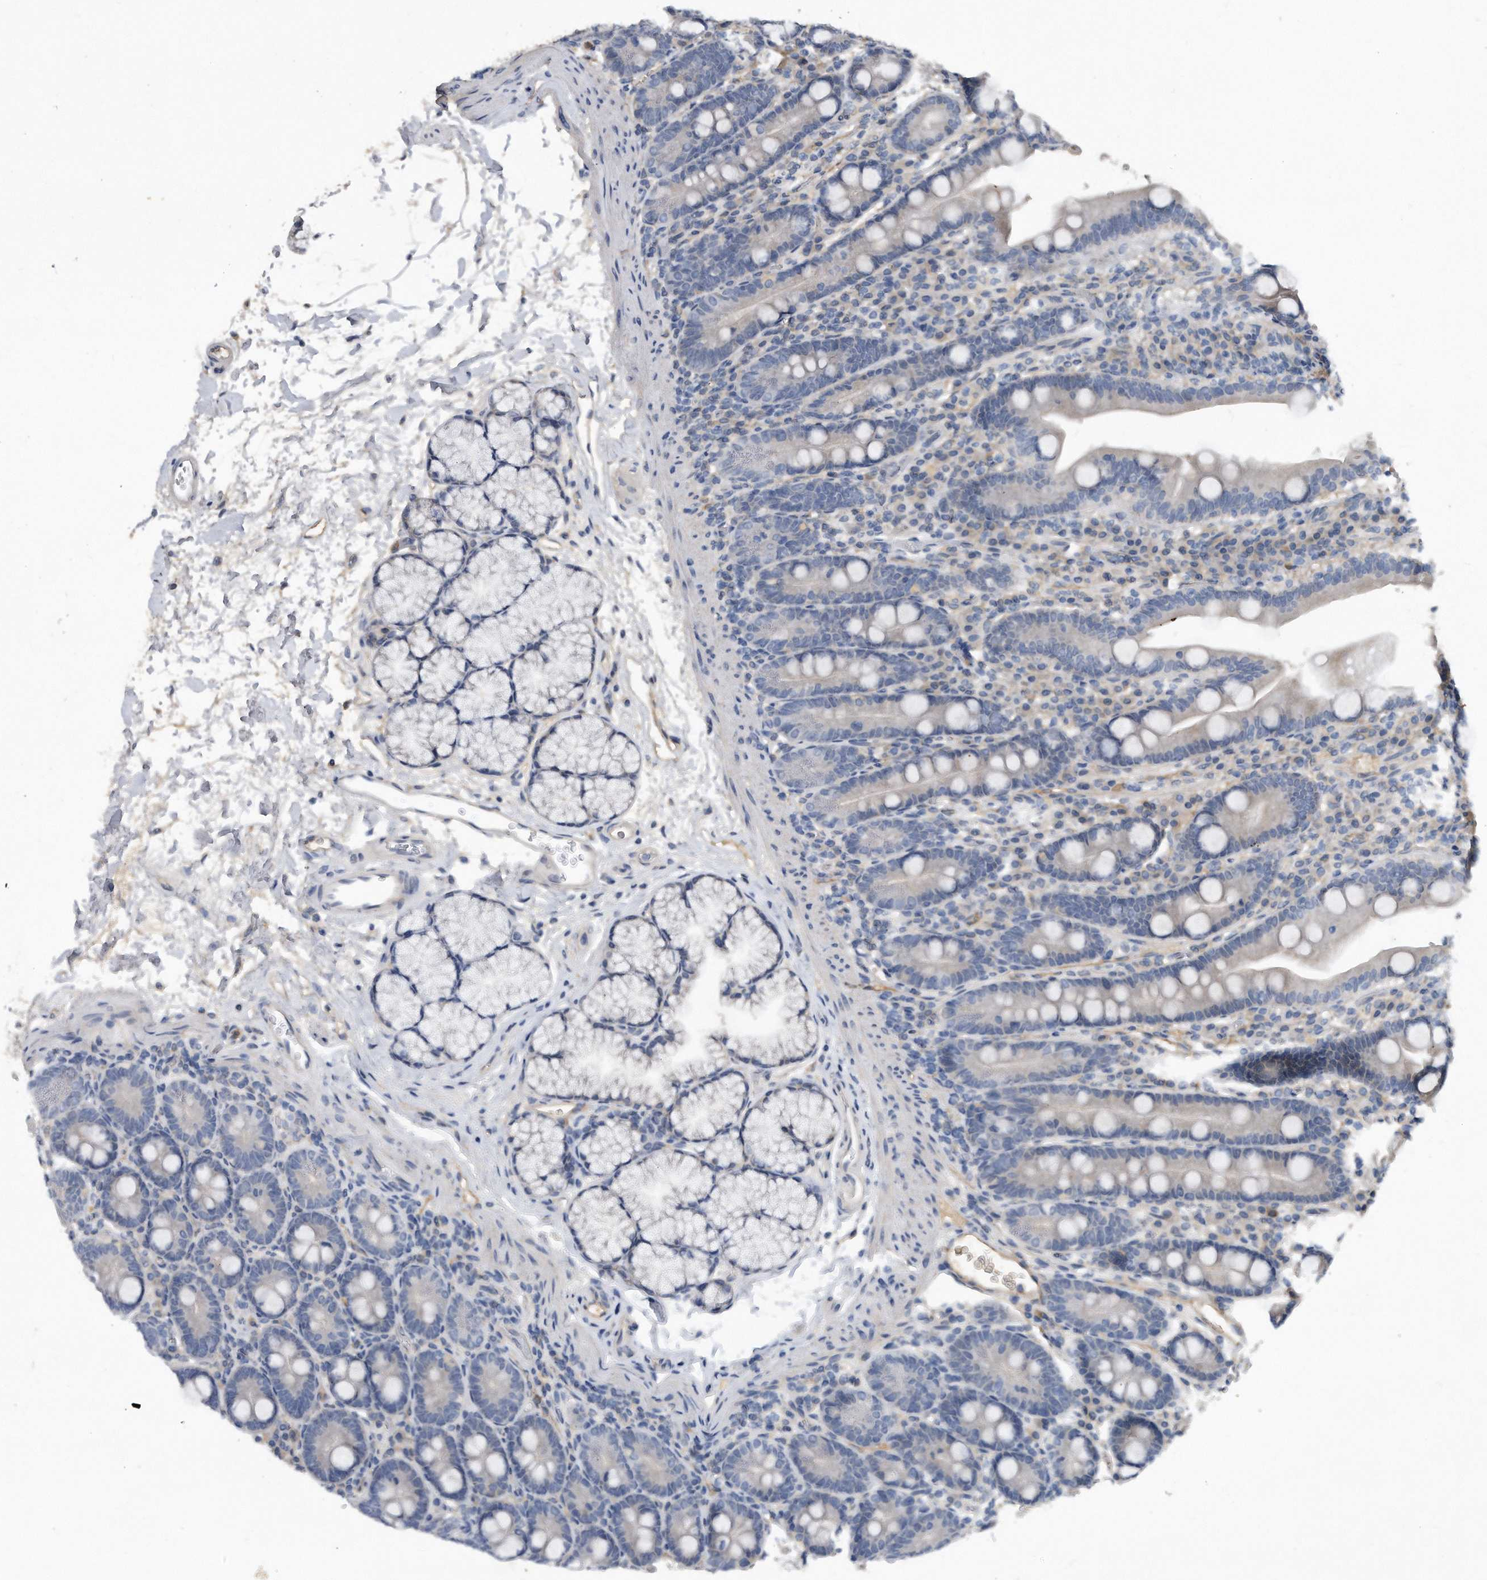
{"staining": {"intensity": "negative", "quantity": "none", "location": "none"}, "tissue": "duodenum", "cell_type": "Glandular cells", "image_type": "normal", "snomed": [{"axis": "morphology", "description": "Normal tissue, NOS"}, {"axis": "topography", "description": "Duodenum"}], "caption": "There is no significant expression in glandular cells of duodenum. (DAB immunohistochemistry visualized using brightfield microscopy, high magnification).", "gene": "HOMER3", "patient": {"sex": "male", "age": 35}}